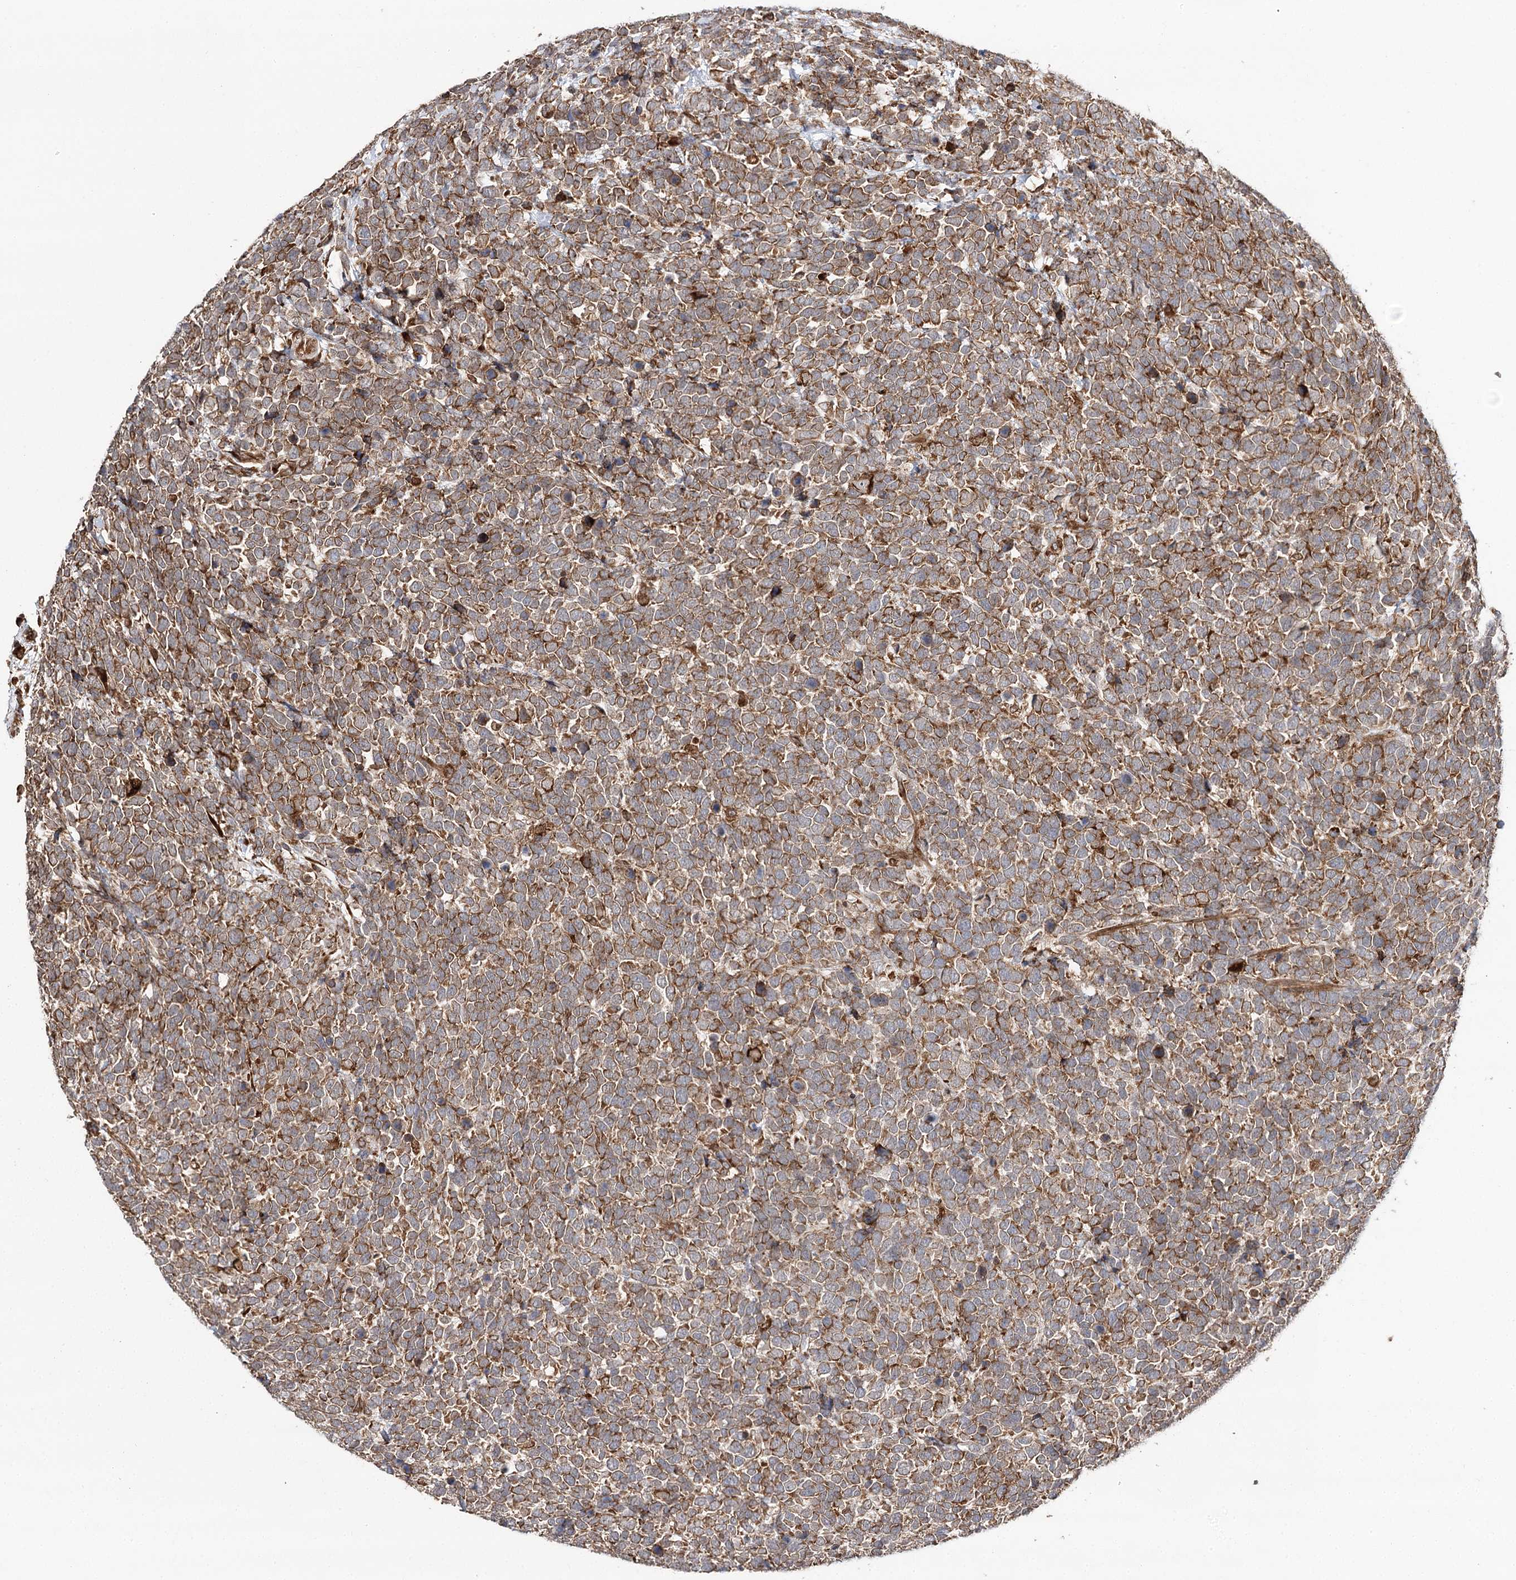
{"staining": {"intensity": "moderate", "quantity": ">75%", "location": "cytoplasmic/membranous"}, "tissue": "urothelial cancer", "cell_type": "Tumor cells", "image_type": "cancer", "snomed": [{"axis": "morphology", "description": "Urothelial carcinoma, High grade"}, {"axis": "topography", "description": "Urinary bladder"}], "caption": "Urothelial cancer was stained to show a protein in brown. There is medium levels of moderate cytoplasmic/membranous expression in approximately >75% of tumor cells. (brown staining indicates protein expression, while blue staining denotes nuclei).", "gene": "DNAJB14", "patient": {"sex": "female", "age": 82}}